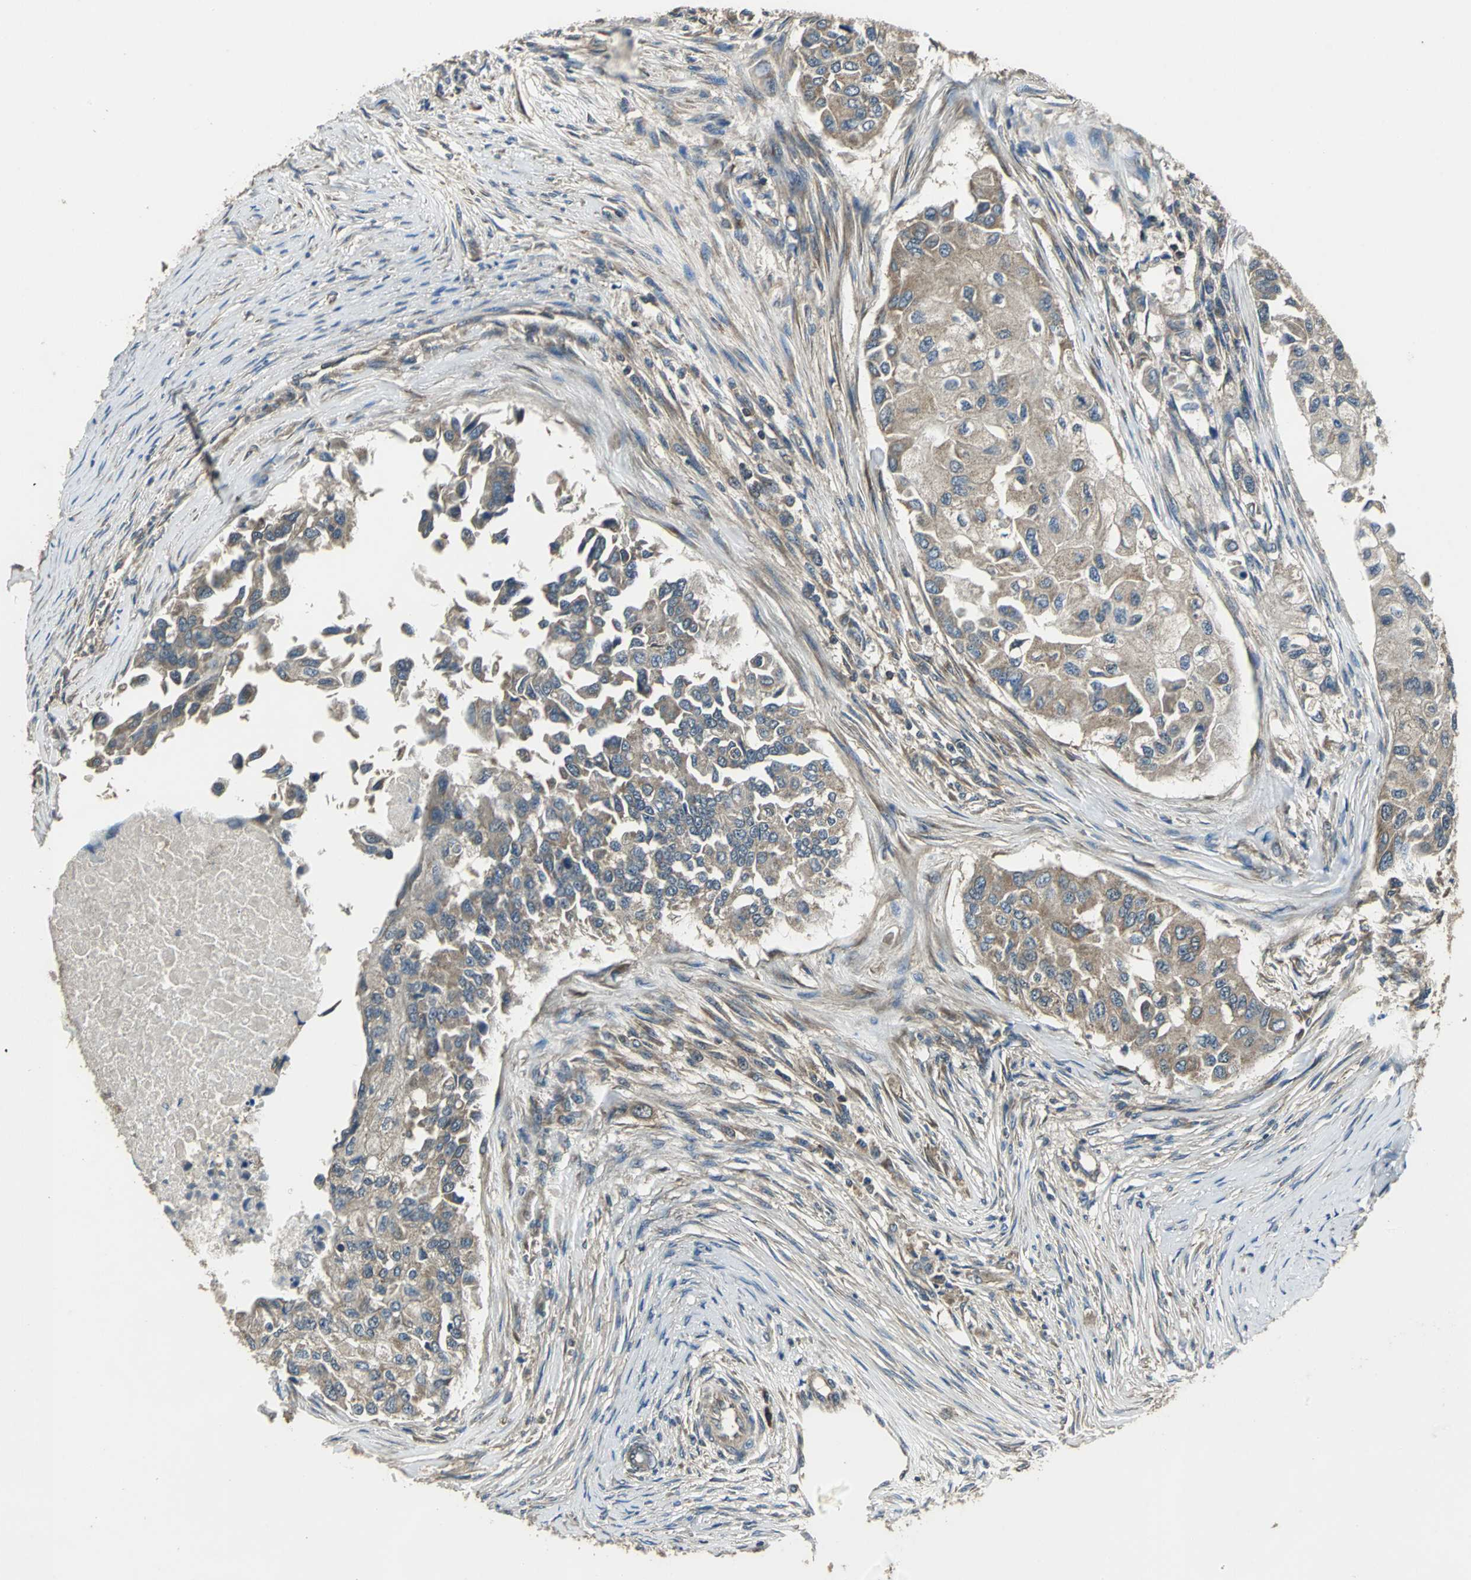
{"staining": {"intensity": "moderate", "quantity": ">75%", "location": "cytoplasmic/membranous"}, "tissue": "breast cancer", "cell_type": "Tumor cells", "image_type": "cancer", "snomed": [{"axis": "morphology", "description": "Normal tissue, NOS"}, {"axis": "morphology", "description": "Duct carcinoma"}, {"axis": "topography", "description": "Breast"}], "caption": "A photomicrograph of intraductal carcinoma (breast) stained for a protein exhibits moderate cytoplasmic/membranous brown staining in tumor cells. The staining was performed using DAB (3,3'-diaminobenzidine), with brown indicating positive protein expression. Nuclei are stained blue with hematoxylin.", "gene": "IRF3", "patient": {"sex": "female", "age": 49}}